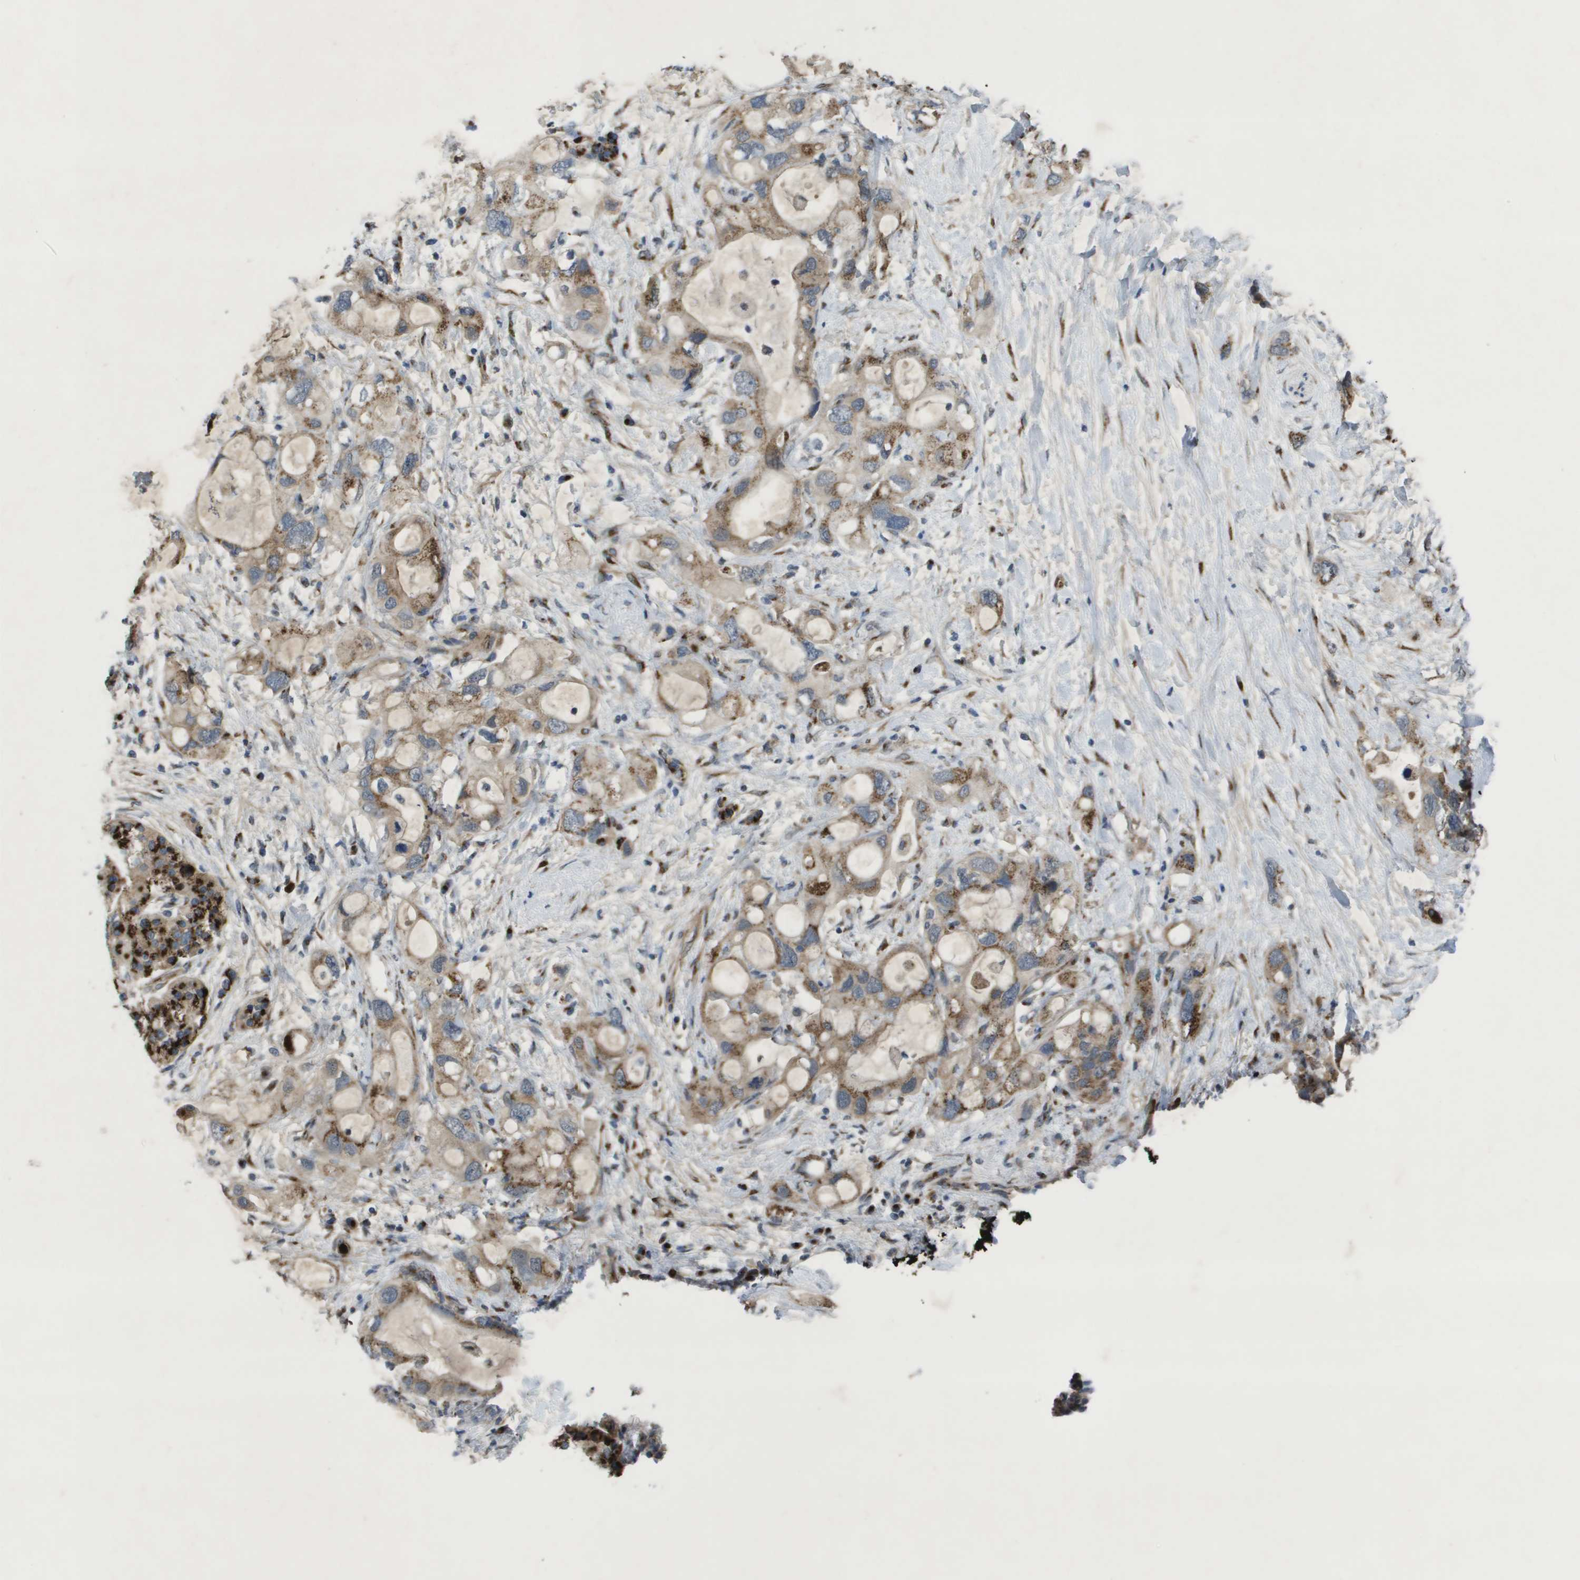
{"staining": {"intensity": "moderate", "quantity": ">75%", "location": "cytoplasmic/membranous"}, "tissue": "pancreatic cancer", "cell_type": "Tumor cells", "image_type": "cancer", "snomed": [{"axis": "morphology", "description": "Adenocarcinoma, NOS"}, {"axis": "topography", "description": "Pancreas"}], "caption": "Immunohistochemical staining of pancreatic cancer shows moderate cytoplasmic/membranous protein positivity in about >75% of tumor cells. The protein is shown in brown color, while the nuclei are stained blue.", "gene": "QSOX2", "patient": {"sex": "female", "age": 56}}